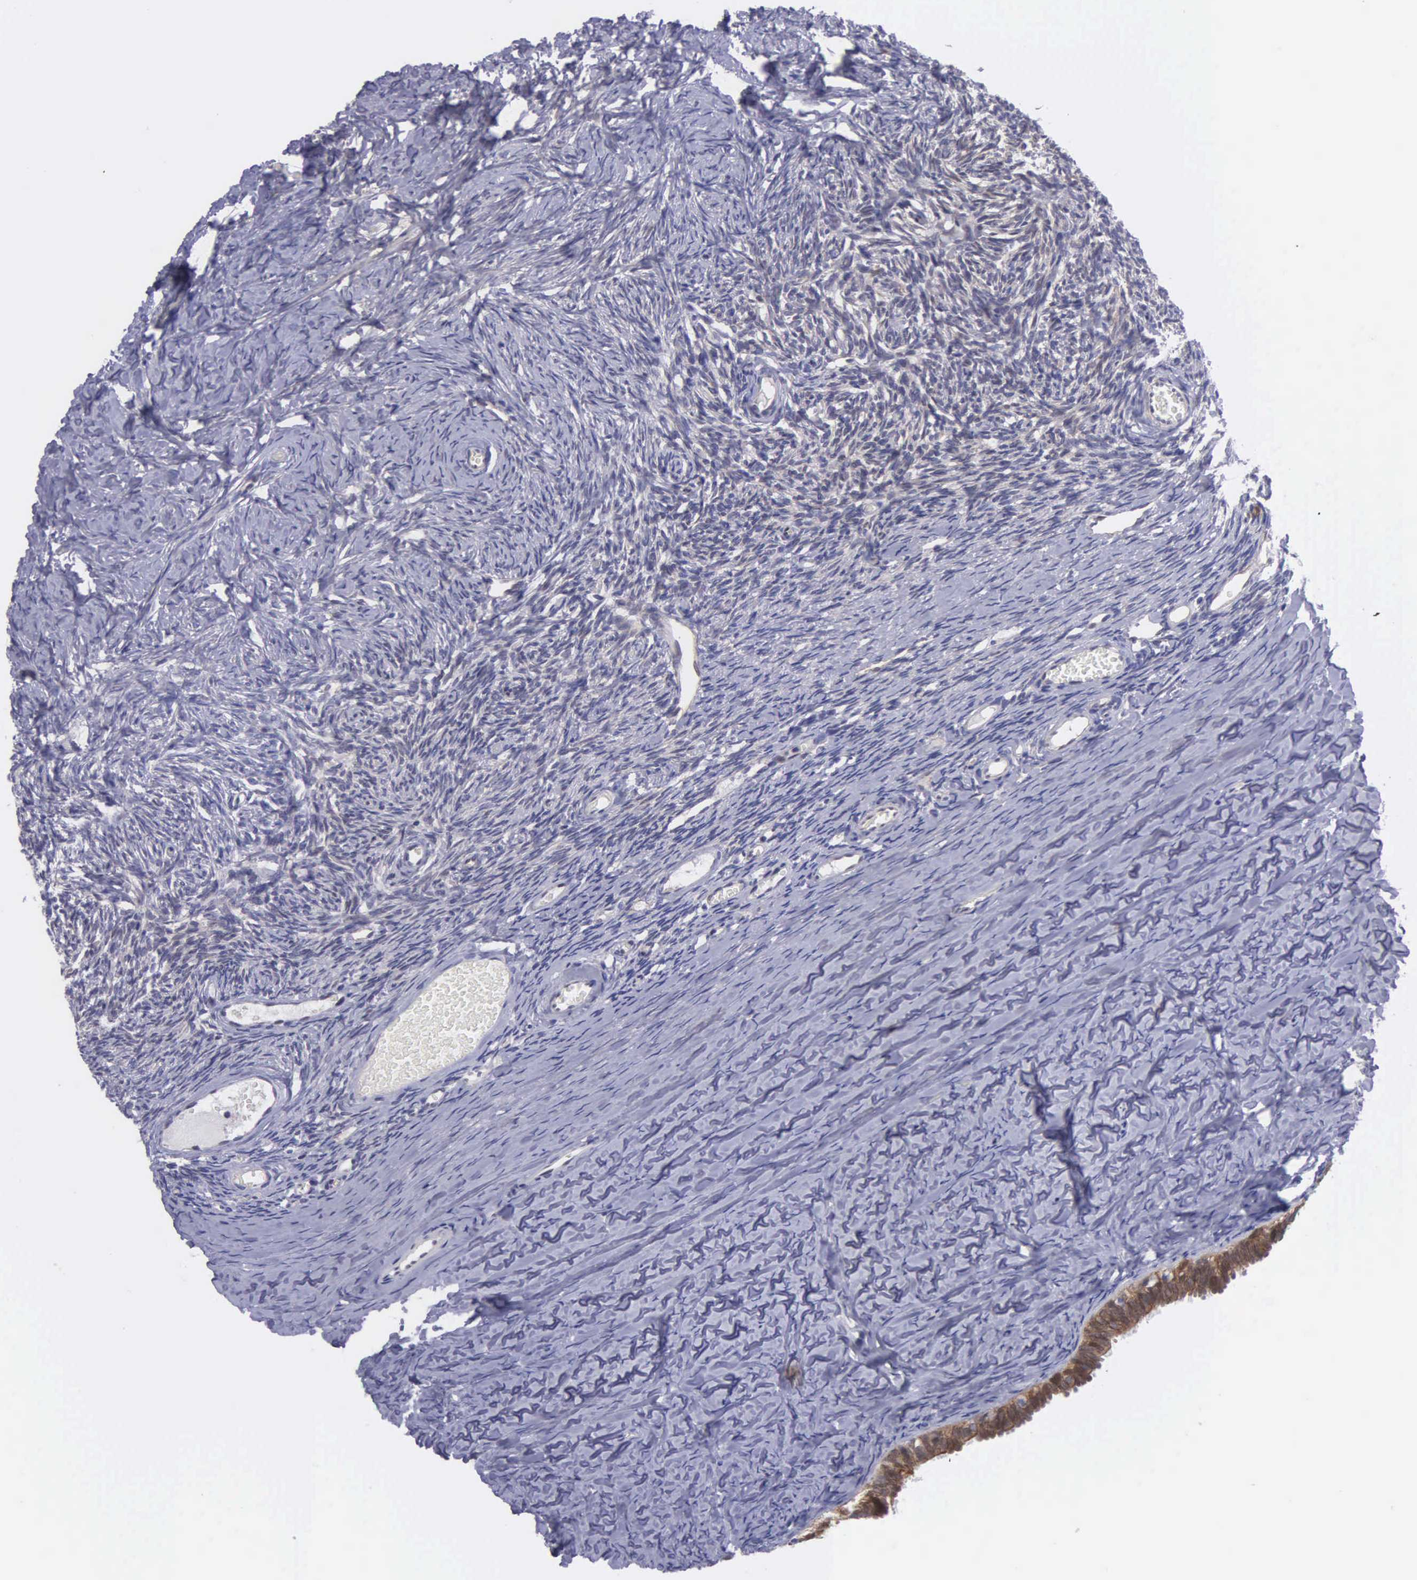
{"staining": {"intensity": "negative", "quantity": "none", "location": "none"}, "tissue": "ovary", "cell_type": "Ovarian stroma cells", "image_type": "normal", "snomed": [{"axis": "morphology", "description": "Normal tissue, NOS"}, {"axis": "topography", "description": "Ovary"}], "caption": "This is a photomicrograph of immunohistochemistry staining of unremarkable ovary, which shows no expression in ovarian stroma cells. (Brightfield microscopy of DAB immunohistochemistry at high magnification).", "gene": "MICAL3", "patient": {"sex": "female", "age": 59}}